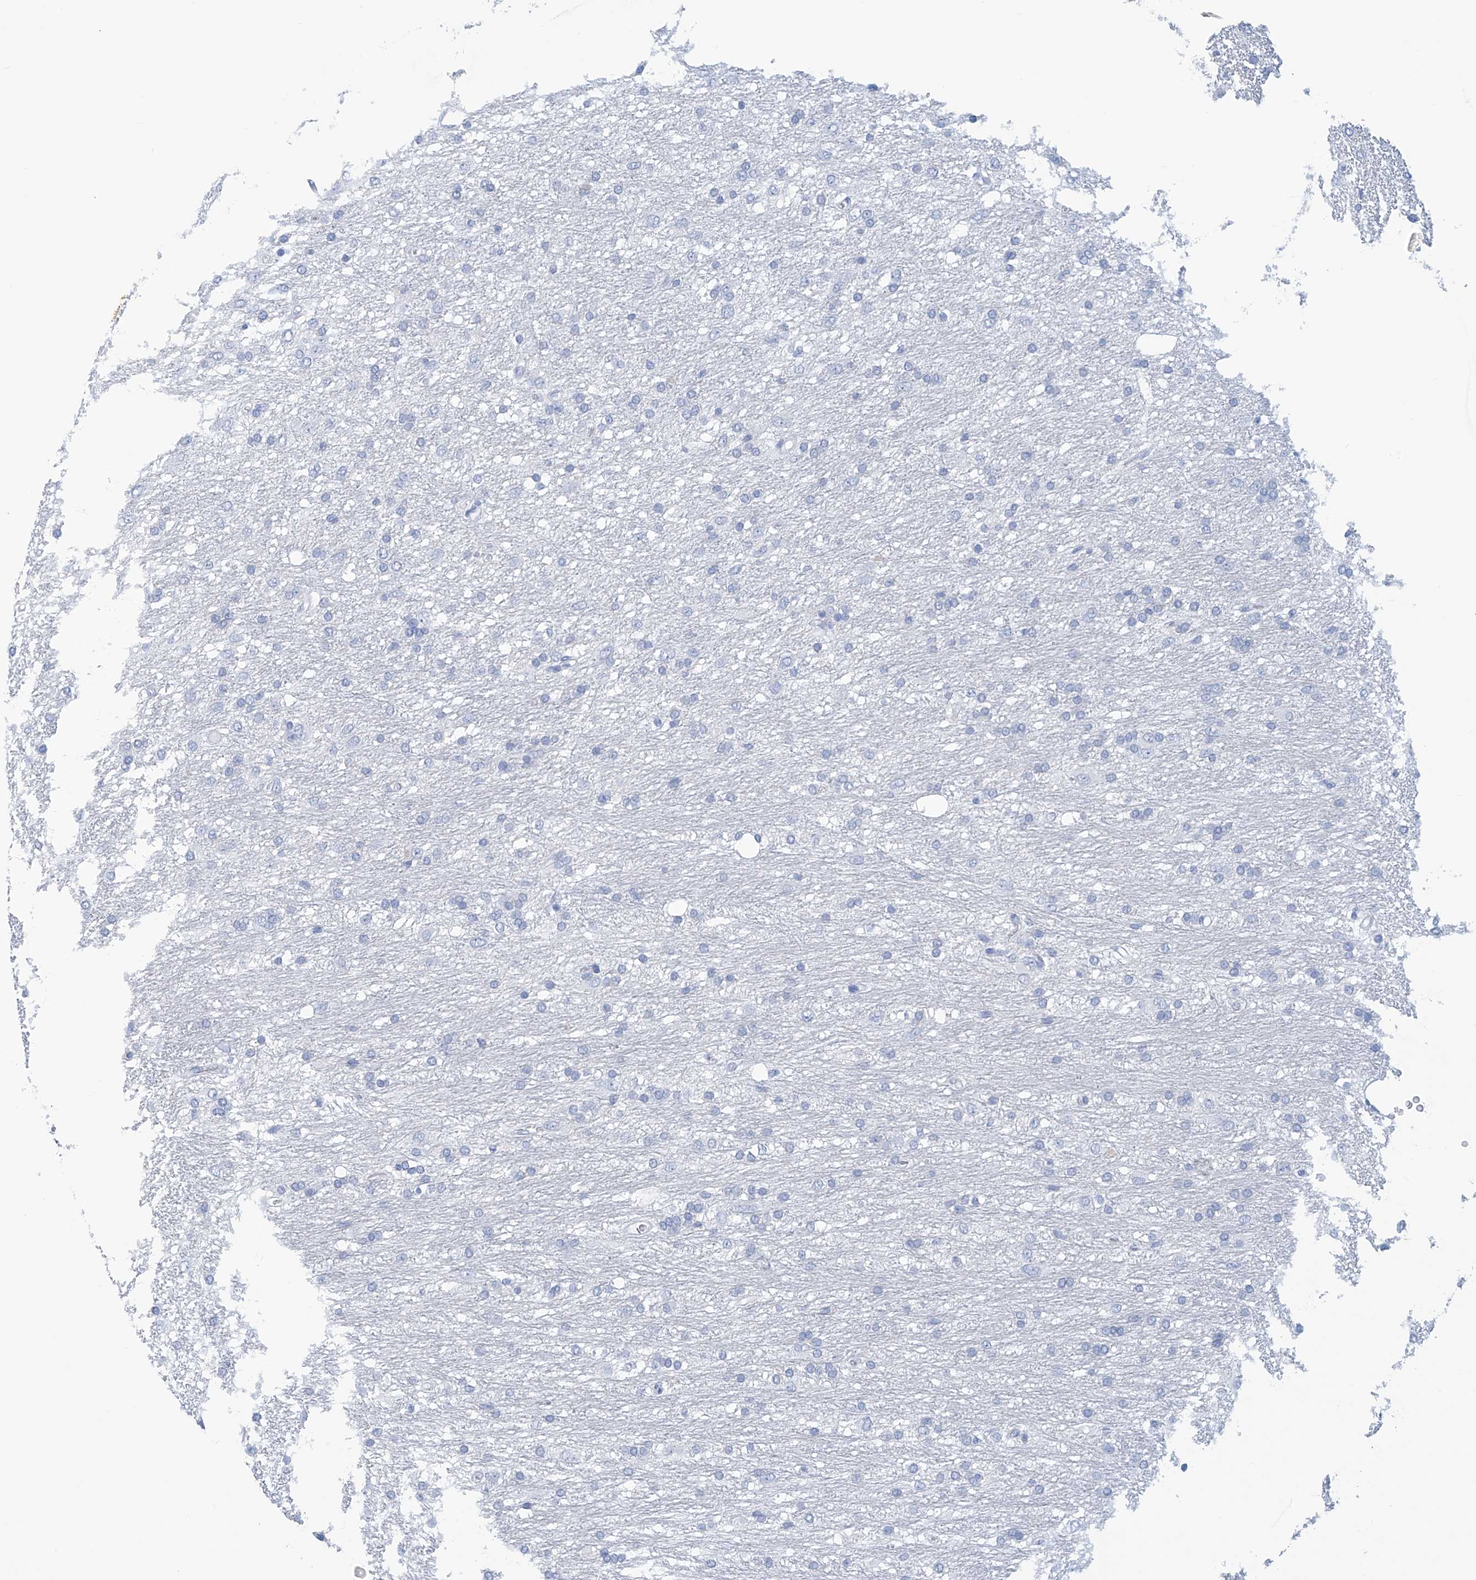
{"staining": {"intensity": "negative", "quantity": "none", "location": "none"}, "tissue": "glioma", "cell_type": "Tumor cells", "image_type": "cancer", "snomed": [{"axis": "morphology", "description": "Glioma, malignant, Low grade"}, {"axis": "topography", "description": "Brain"}], "caption": "This is a photomicrograph of IHC staining of low-grade glioma (malignant), which shows no positivity in tumor cells.", "gene": "DSP", "patient": {"sex": "male", "age": 77}}